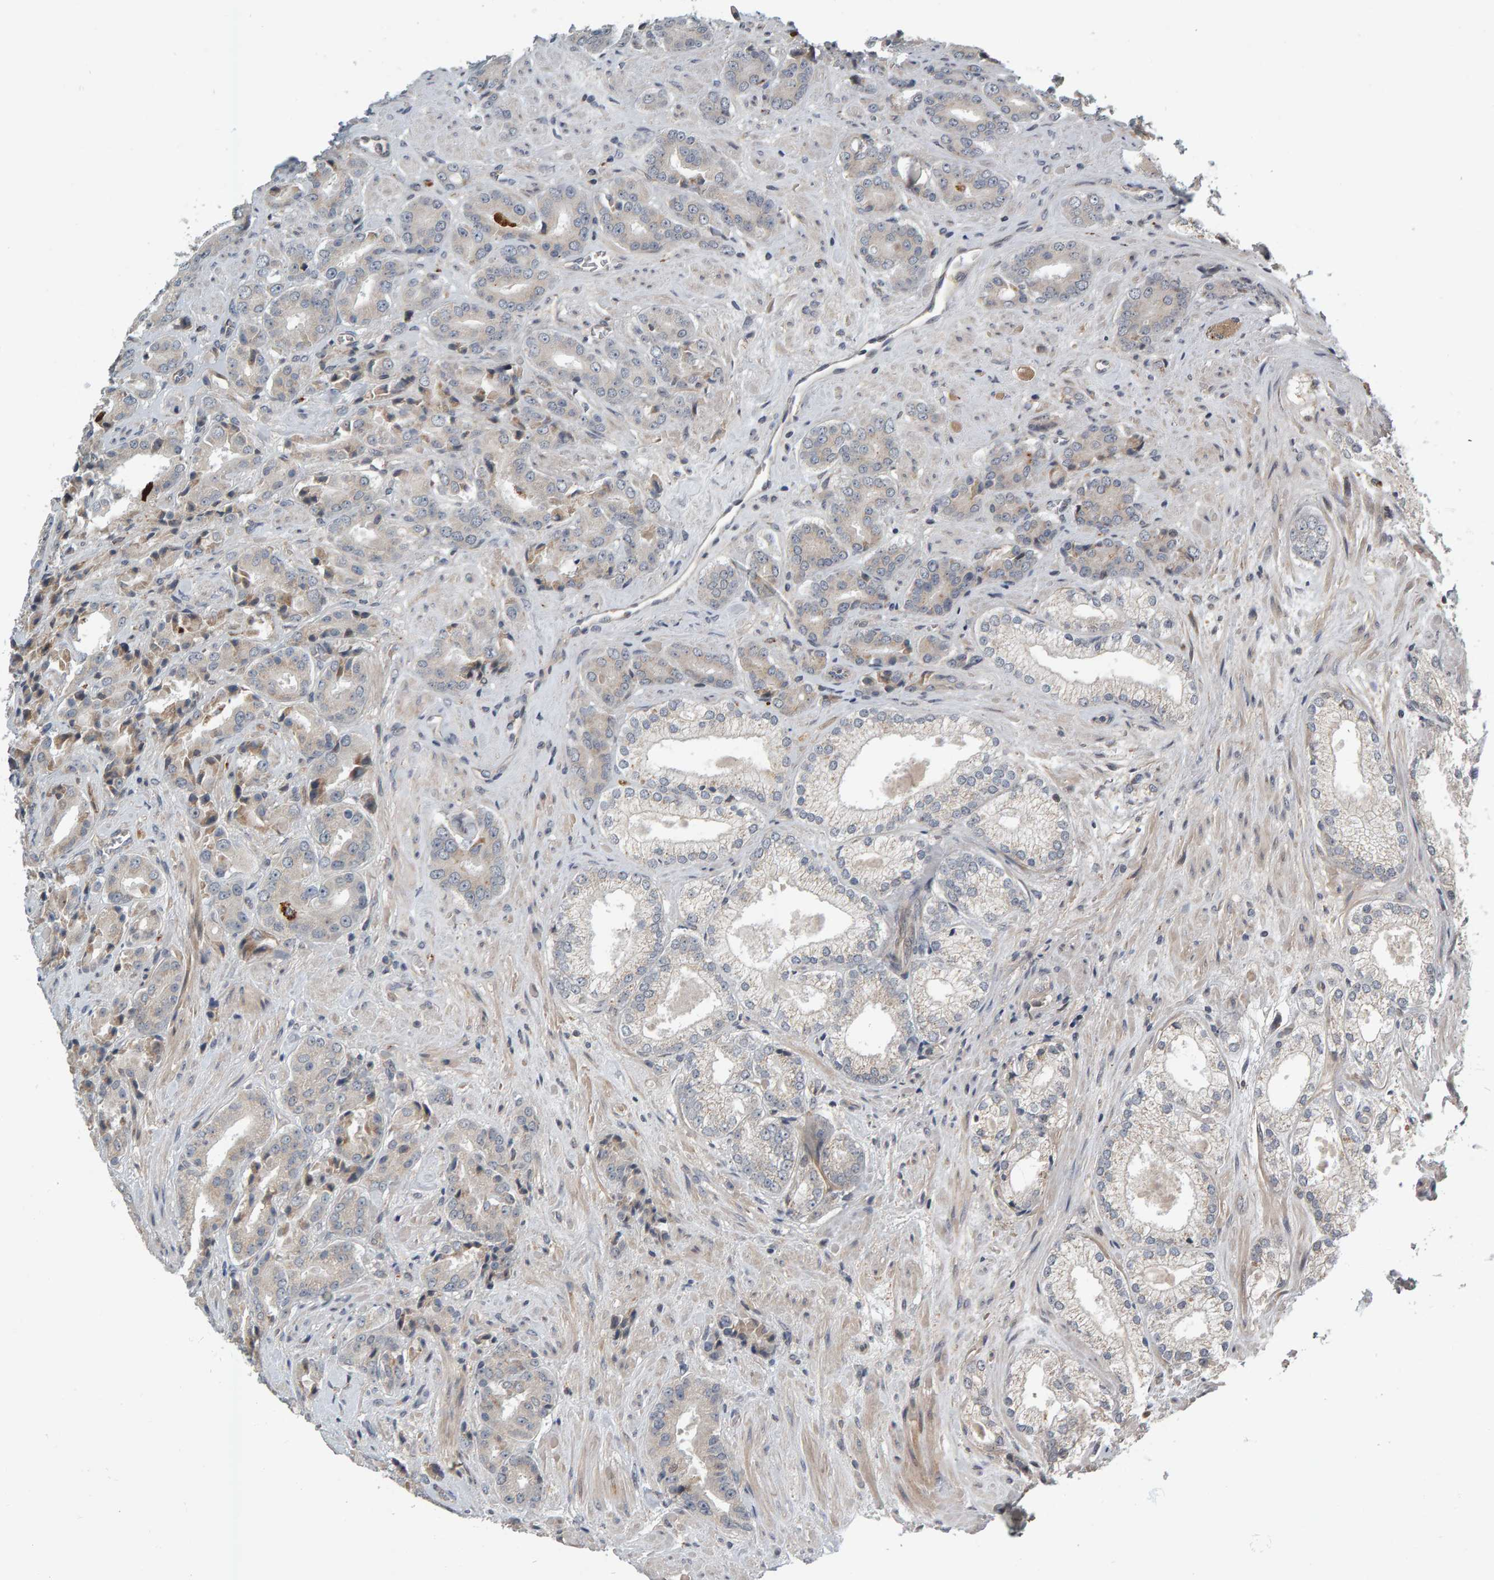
{"staining": {"intensity": "weak", "quantity": "<25%", "location": "cytoplasmic/membranous"}, "tissue": "prostate cancer", "cell_type": "Tumor cells", "image_type": "cancer", "snomed": [{"axis": "morphology", "description": "Adenocarcinoma, High grade"}, {"axis": "topography", "description": "Prostate"}], "caption": "High magnification brightfield microscopy of prostate cancer stained with DAB (3,3'-diaminobenzidine) (brown) and counterstained with hematoxylin (blue): tumor cells show no significant expression. (Stains: DAB immunohistochemistry with hematoxylin counter stain, Microscopy: brightfield microscopy at high magnification).", "gene": "ZNF160", "patient": {"sex": "male", "age": 71}}